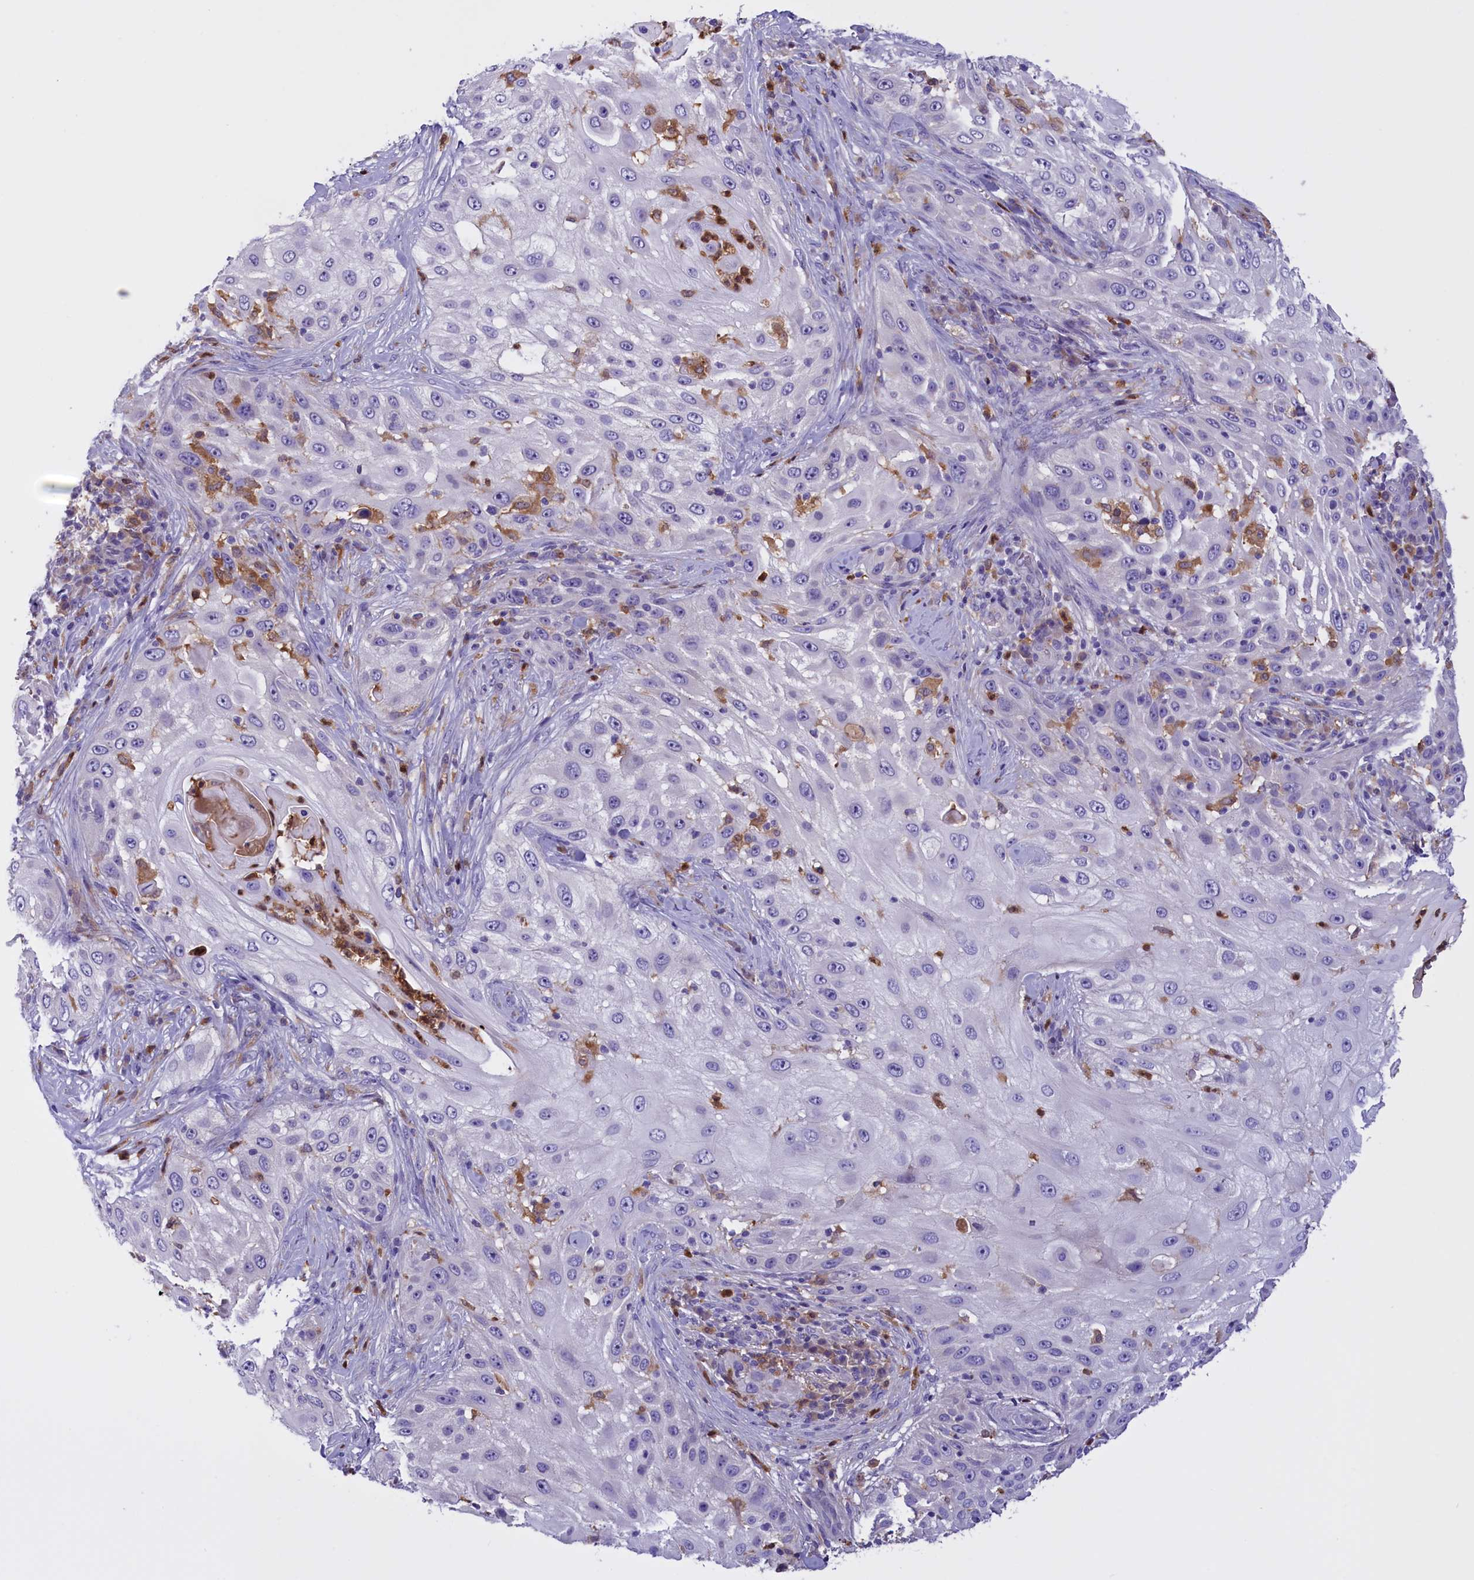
{"staining": {"intensity": "negative", "quantity": "none", "location": "none"}, "tissue": "skin cancer", "cell_type": "Tumor cells", "image_type": "cancer", "snomed": [{"axis": "morphology", "description": "Squamous cell carcinoma, NOS"}, {"axis": "topography", "description": "Skin"}], "caption": "Immunohistochemical staining of skin cancer (squamous cell carcinoma) shows no significant positivity in tumor cells.", "gene": "FAM149B1", "patient": {"sex": "female", "age": 44}}